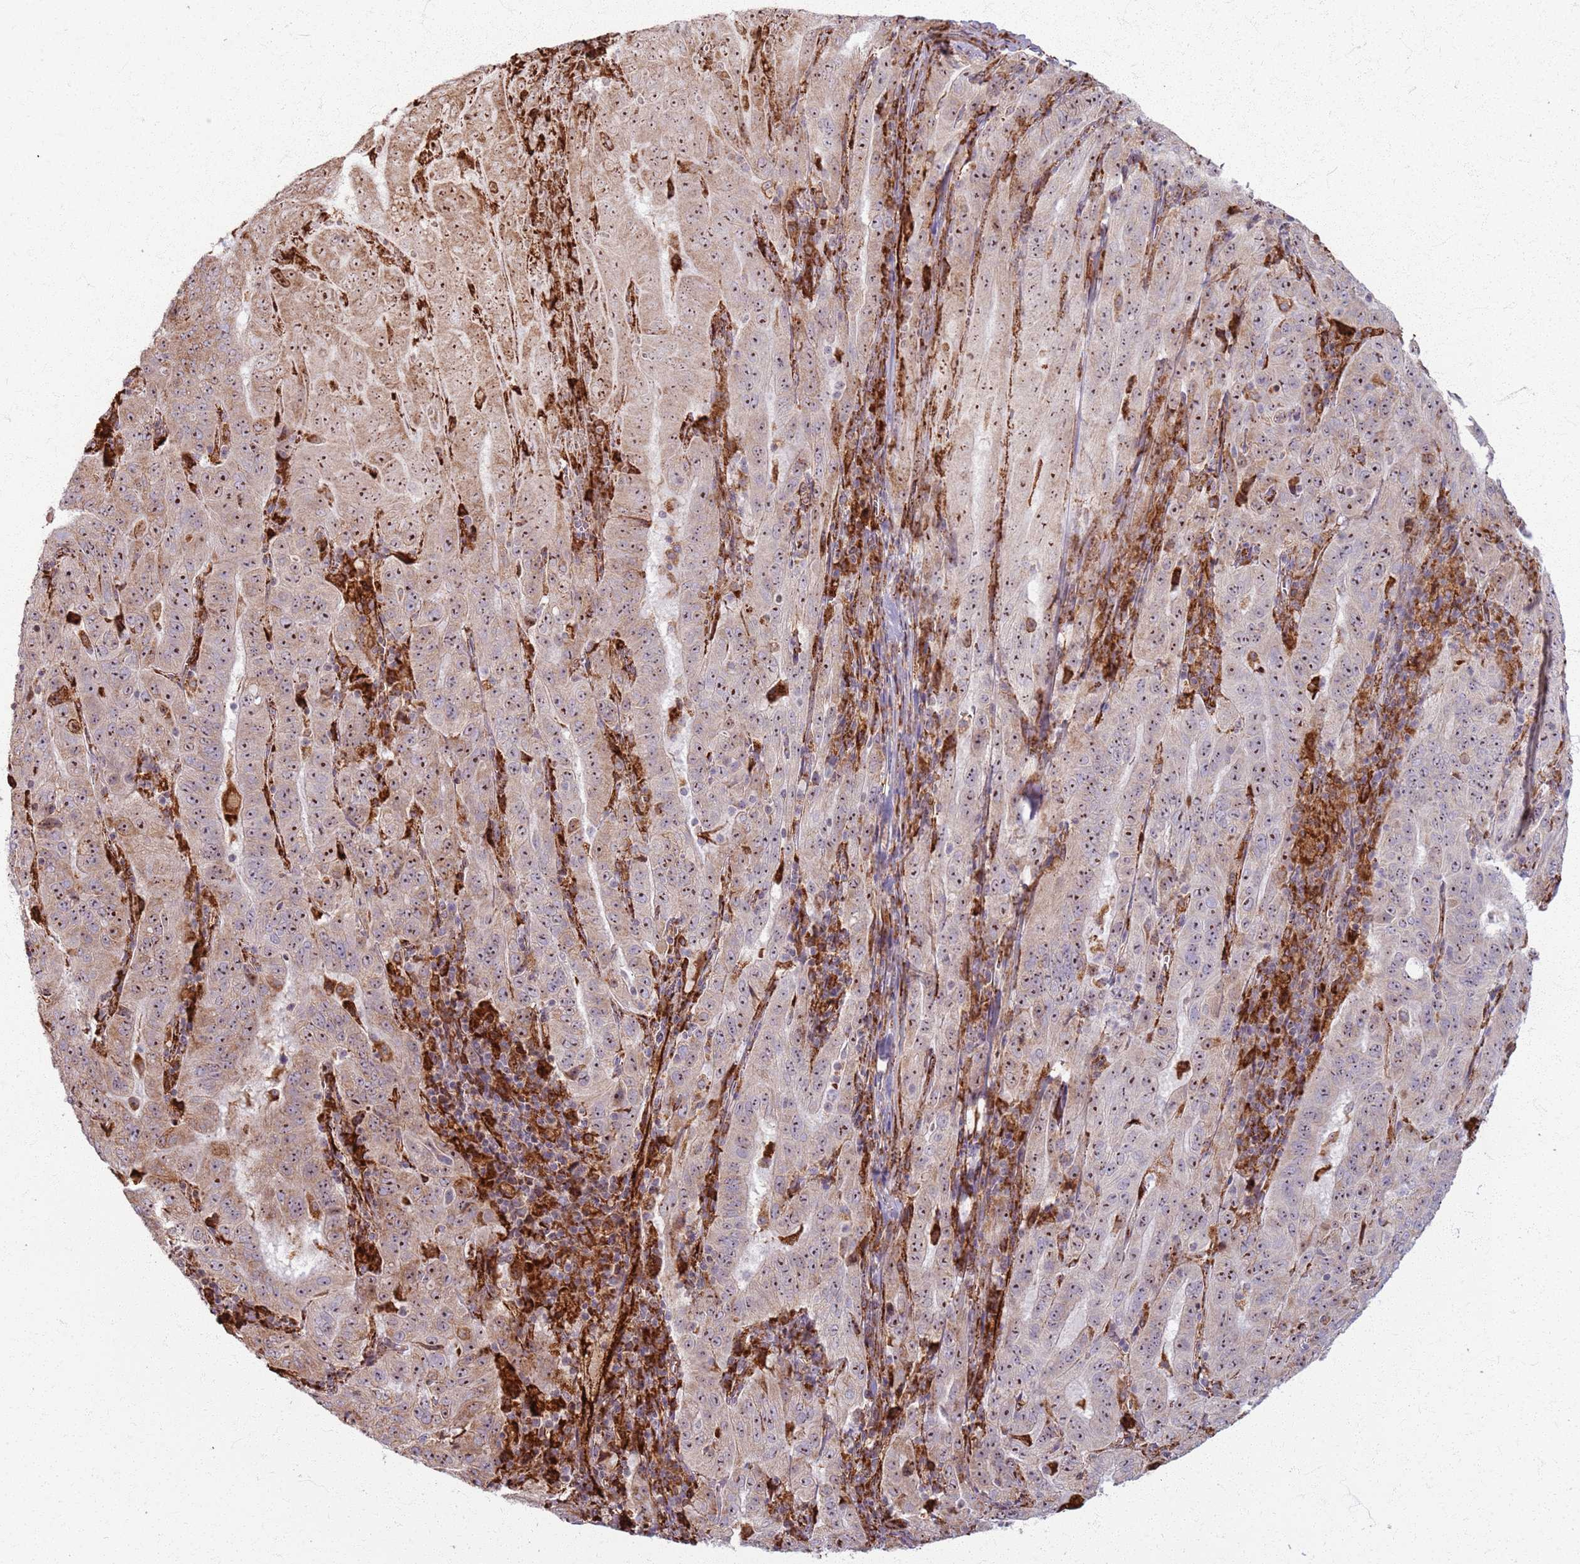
{"staining": {"intensity": "moderate", "quantity": ">75%", "location": "cytoplasmic/membranous,nuclear"}, "tissue": "pancreatic cancer", "cell_type": "Tumor cells", "image_type": "cancer", "snomed": [{"axis": "morphology", "description": "Adenocarcinoma, NOS"}, {"axis": "topography", "description": "Pancreas"}], "caption": "The immunohistochemical stain labels moderate cytoplasmic/membranous and nuclear staining in tumor cells of pancreatic cancer (adenocarcinoma) tissue.", "gene": "KRI1", "patient": {"sex": "male", "age": 63}}